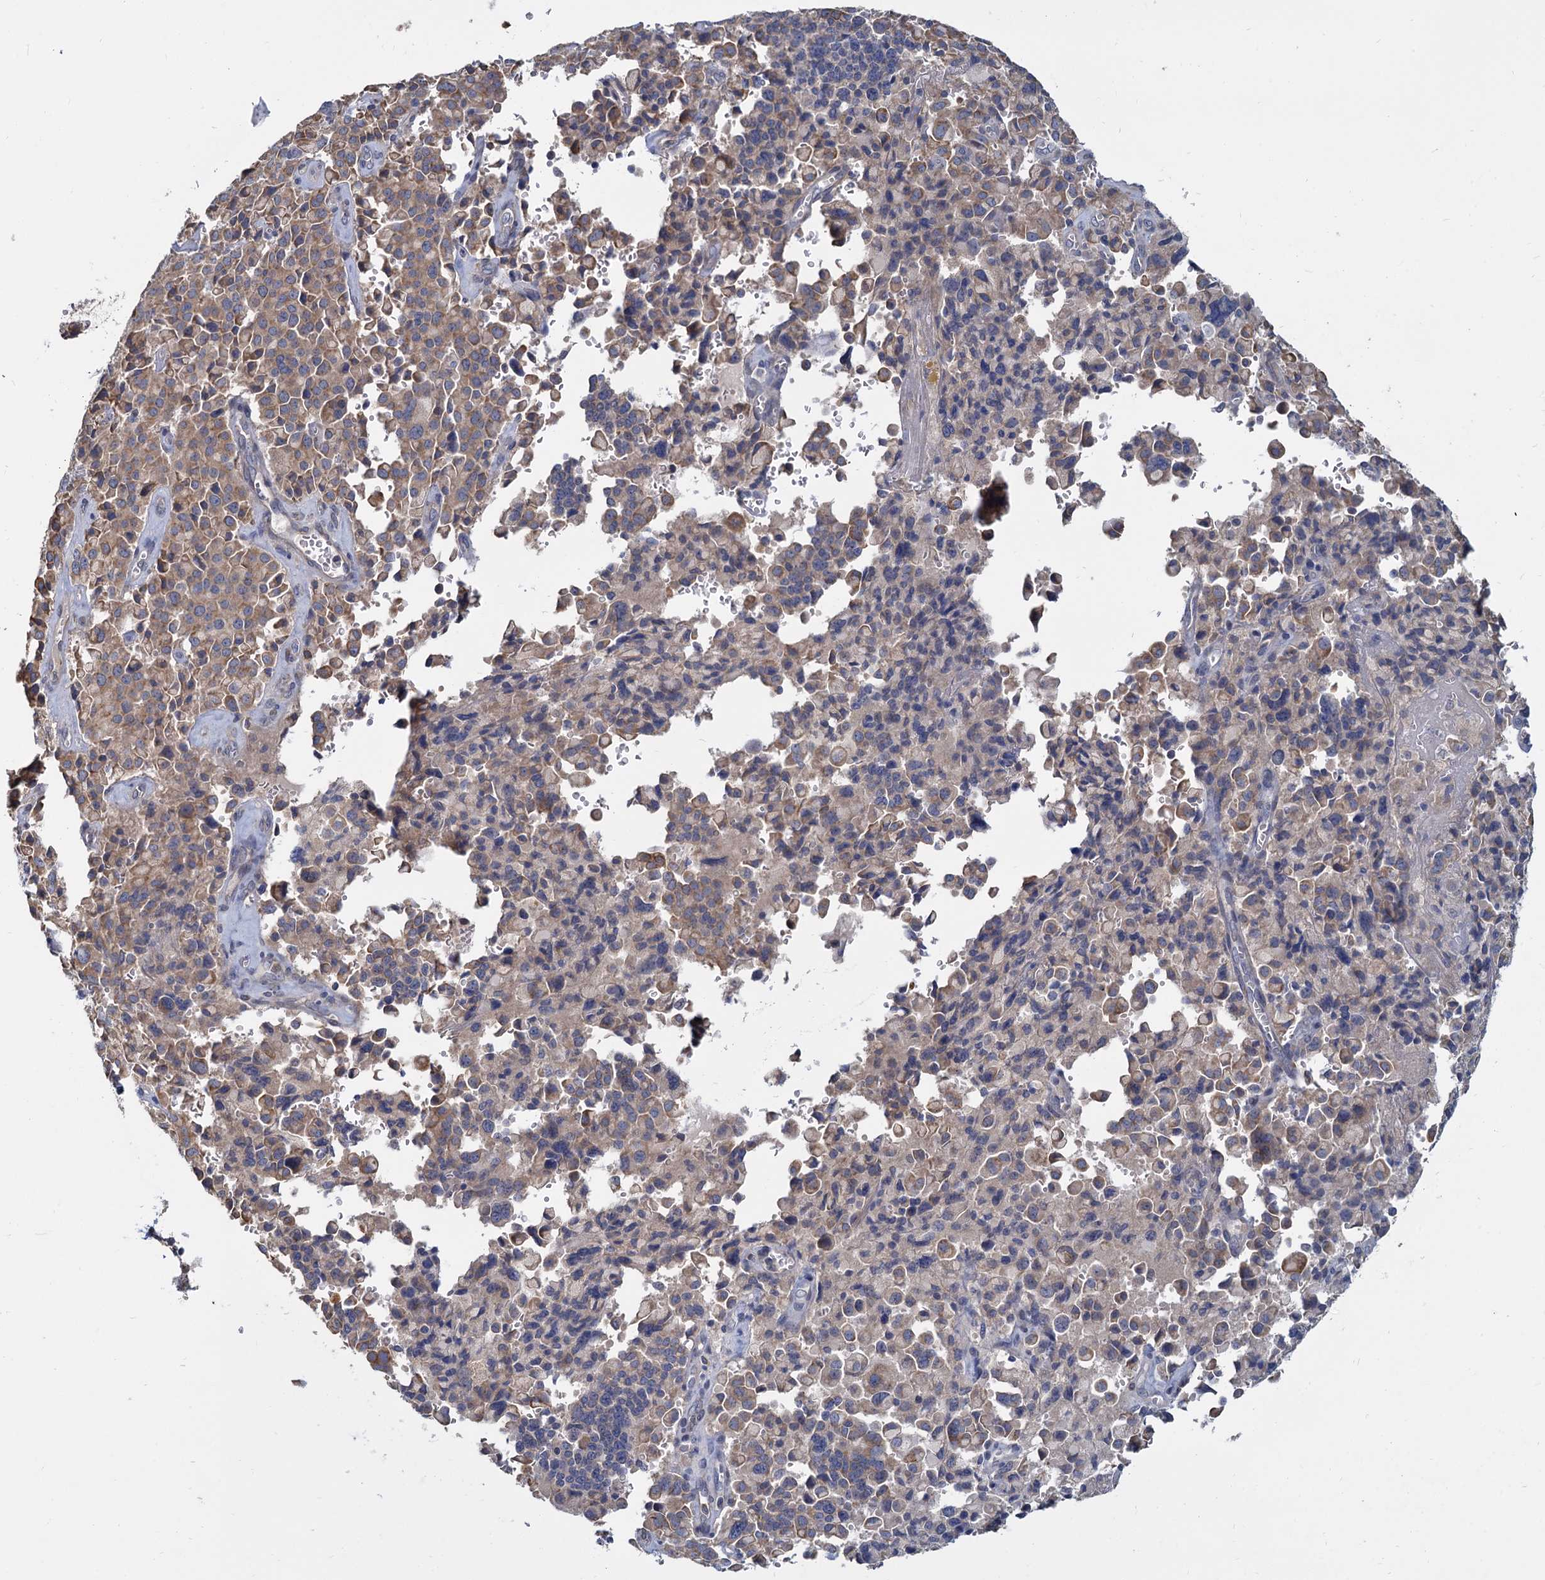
{"staining": {"intensity": "moderate", "quantity": "25%-75%", "location": "cytoplasmic/membranous"}, "tissue": "pancreatic cancer", "cell_type": "Tumor cells", "image_type": "cancer", "snomed": [{"axis": "morphology", "description": "Adenocarcinoma, NOS"}, {"axis": "topography", "description": "Pancreas"}], "caption": "Protein analysis of pancreatic cancer (adenocarcinoma) tissue shows moderate cytoplasmic/membranous positivity in about 25%-75% of tumor cells. Using DAB (3,3'-diaminobenzidine) (brown) and hematoxylin (blue) stains, captured at high magnification using brightfield microscopy.", "gene": "LRRC51", "patient": {"sex": "male", "age": 65}}